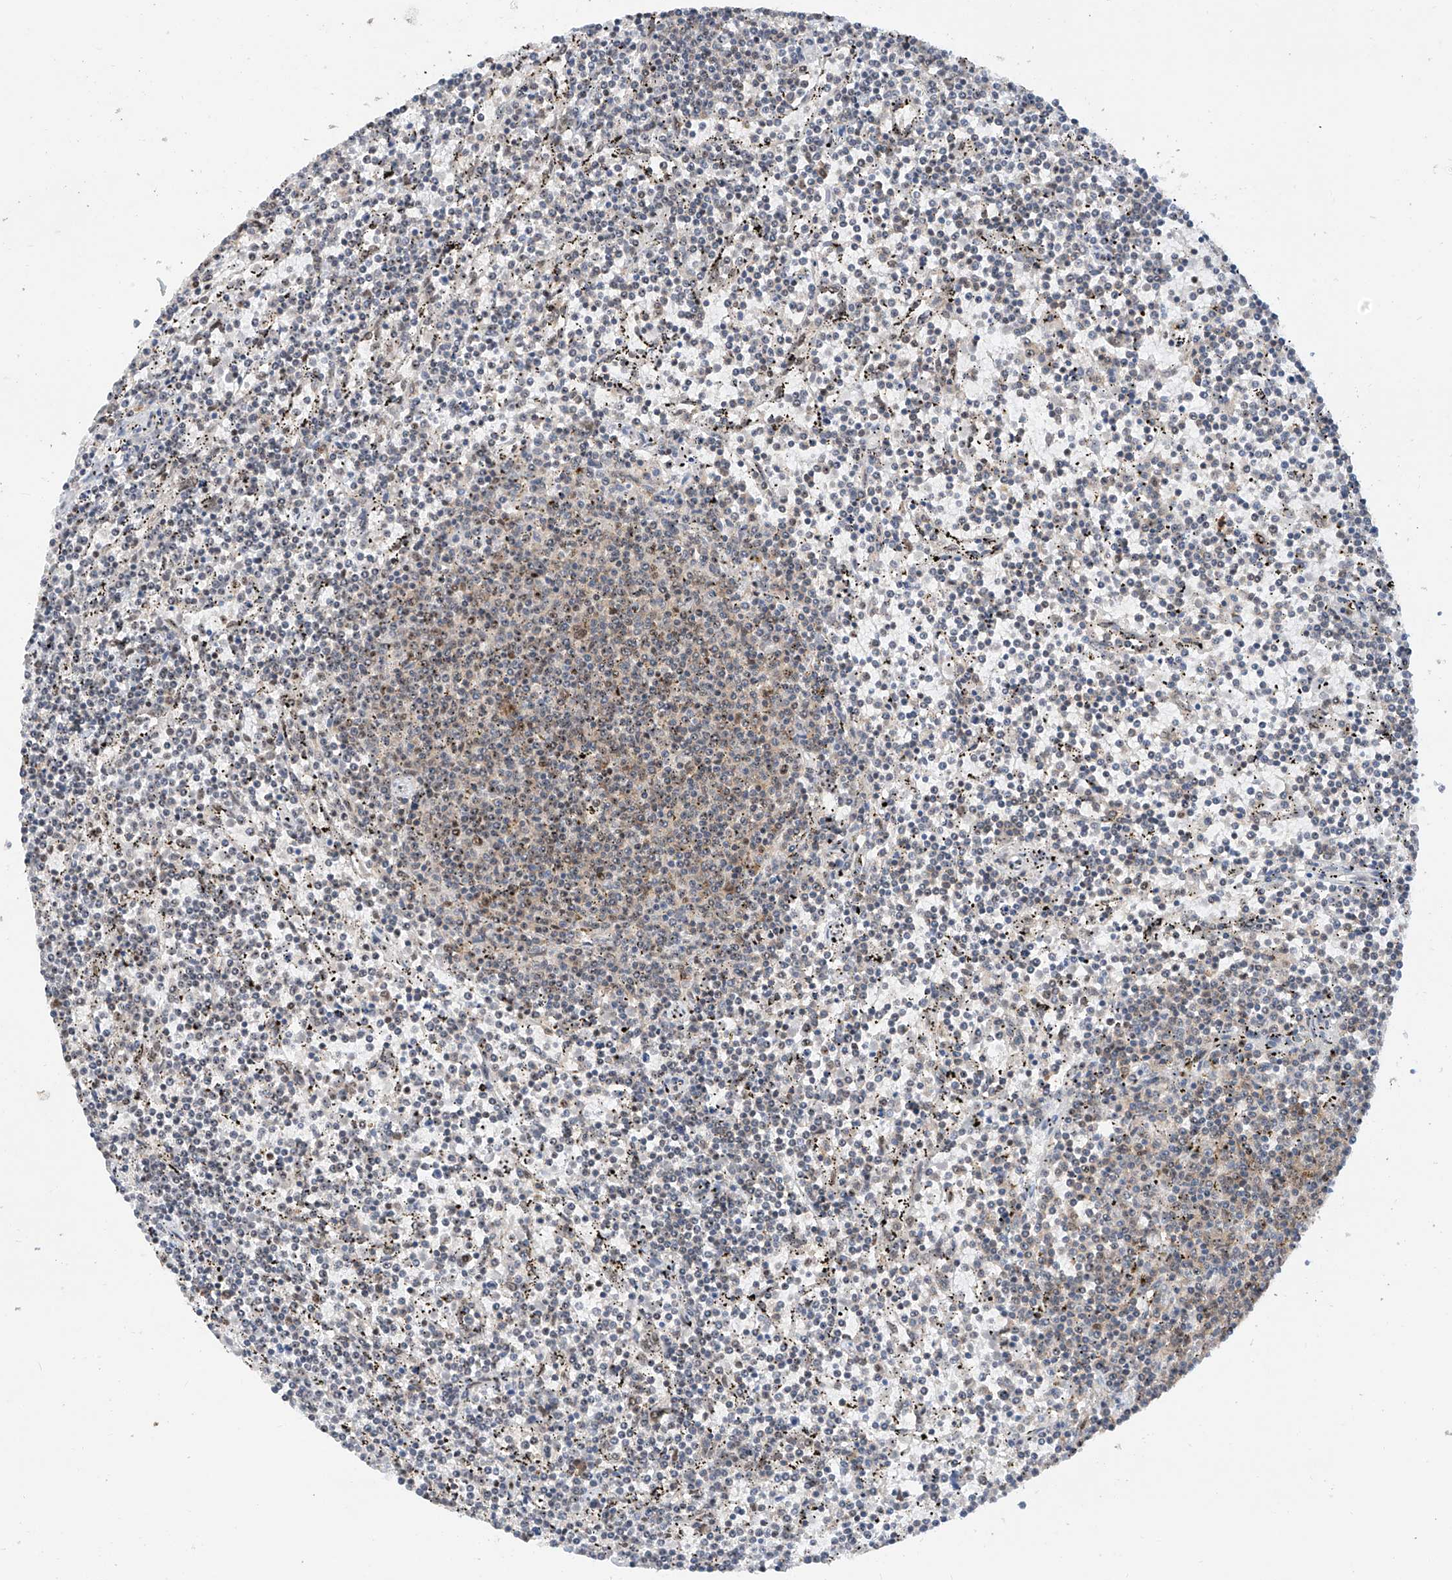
{"staining": {"intensity": "weak", "quantity": "25%-75%", "location": "cytoplasmic/membranous,nuclear"}, "tissue": "lymphoma", "cell_type": "Tumor cells", "image_type": "cancer", "snomed": [{"axis": "morphology", "description": "Malignant lymphoma, non-Hodgkin's type, Low grade"}, {"axis": "topography", "description": "Spleen"}], "caption": "There is low levels of weak cytoplasmic/membranous and nuclear expression in tumor cells of lymphoma, as demonstrated by immunohistochemical staining (brown color).", "gene": "RPAIN", "patient": {"sex": "female", "age": 50}}